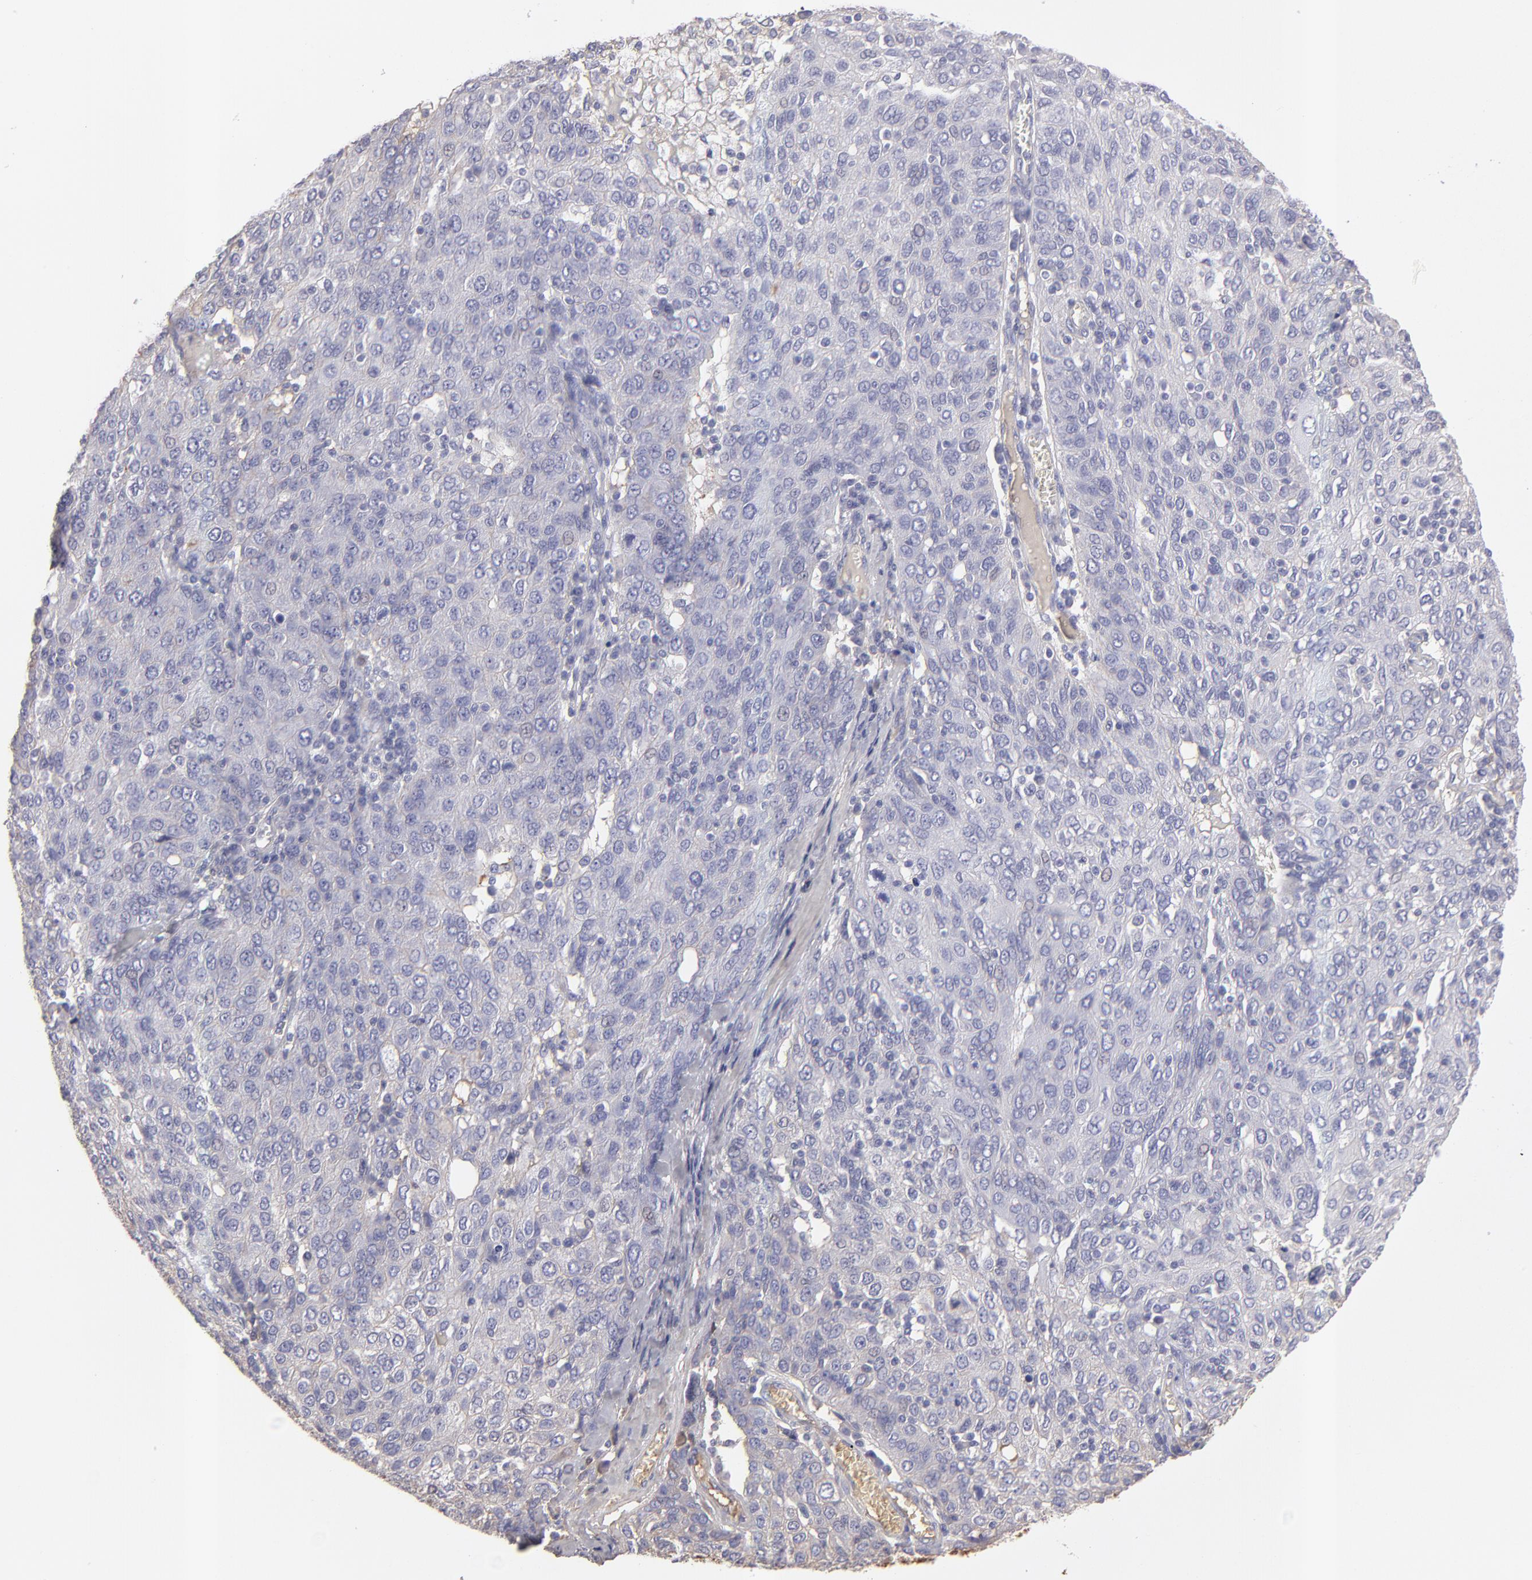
{"staining": {"intensity": "negative", "quantity": "none", "location": "none"}, "tissue": "ovarian cancer", "cell_type": "Tumor cells", "image_type": "cancer", "snomed": [{"axis": "morphology", "description": "Carcinoma, endometroid"}, {"axis": "topography", "description": "Ovary"}], "caption": "Immunohistochemistry (IHC) of human ovarian cancer displays no expression in tumor cells.", "gene": "ABCC4", "patient": {"sex": "female", "age": 50}}